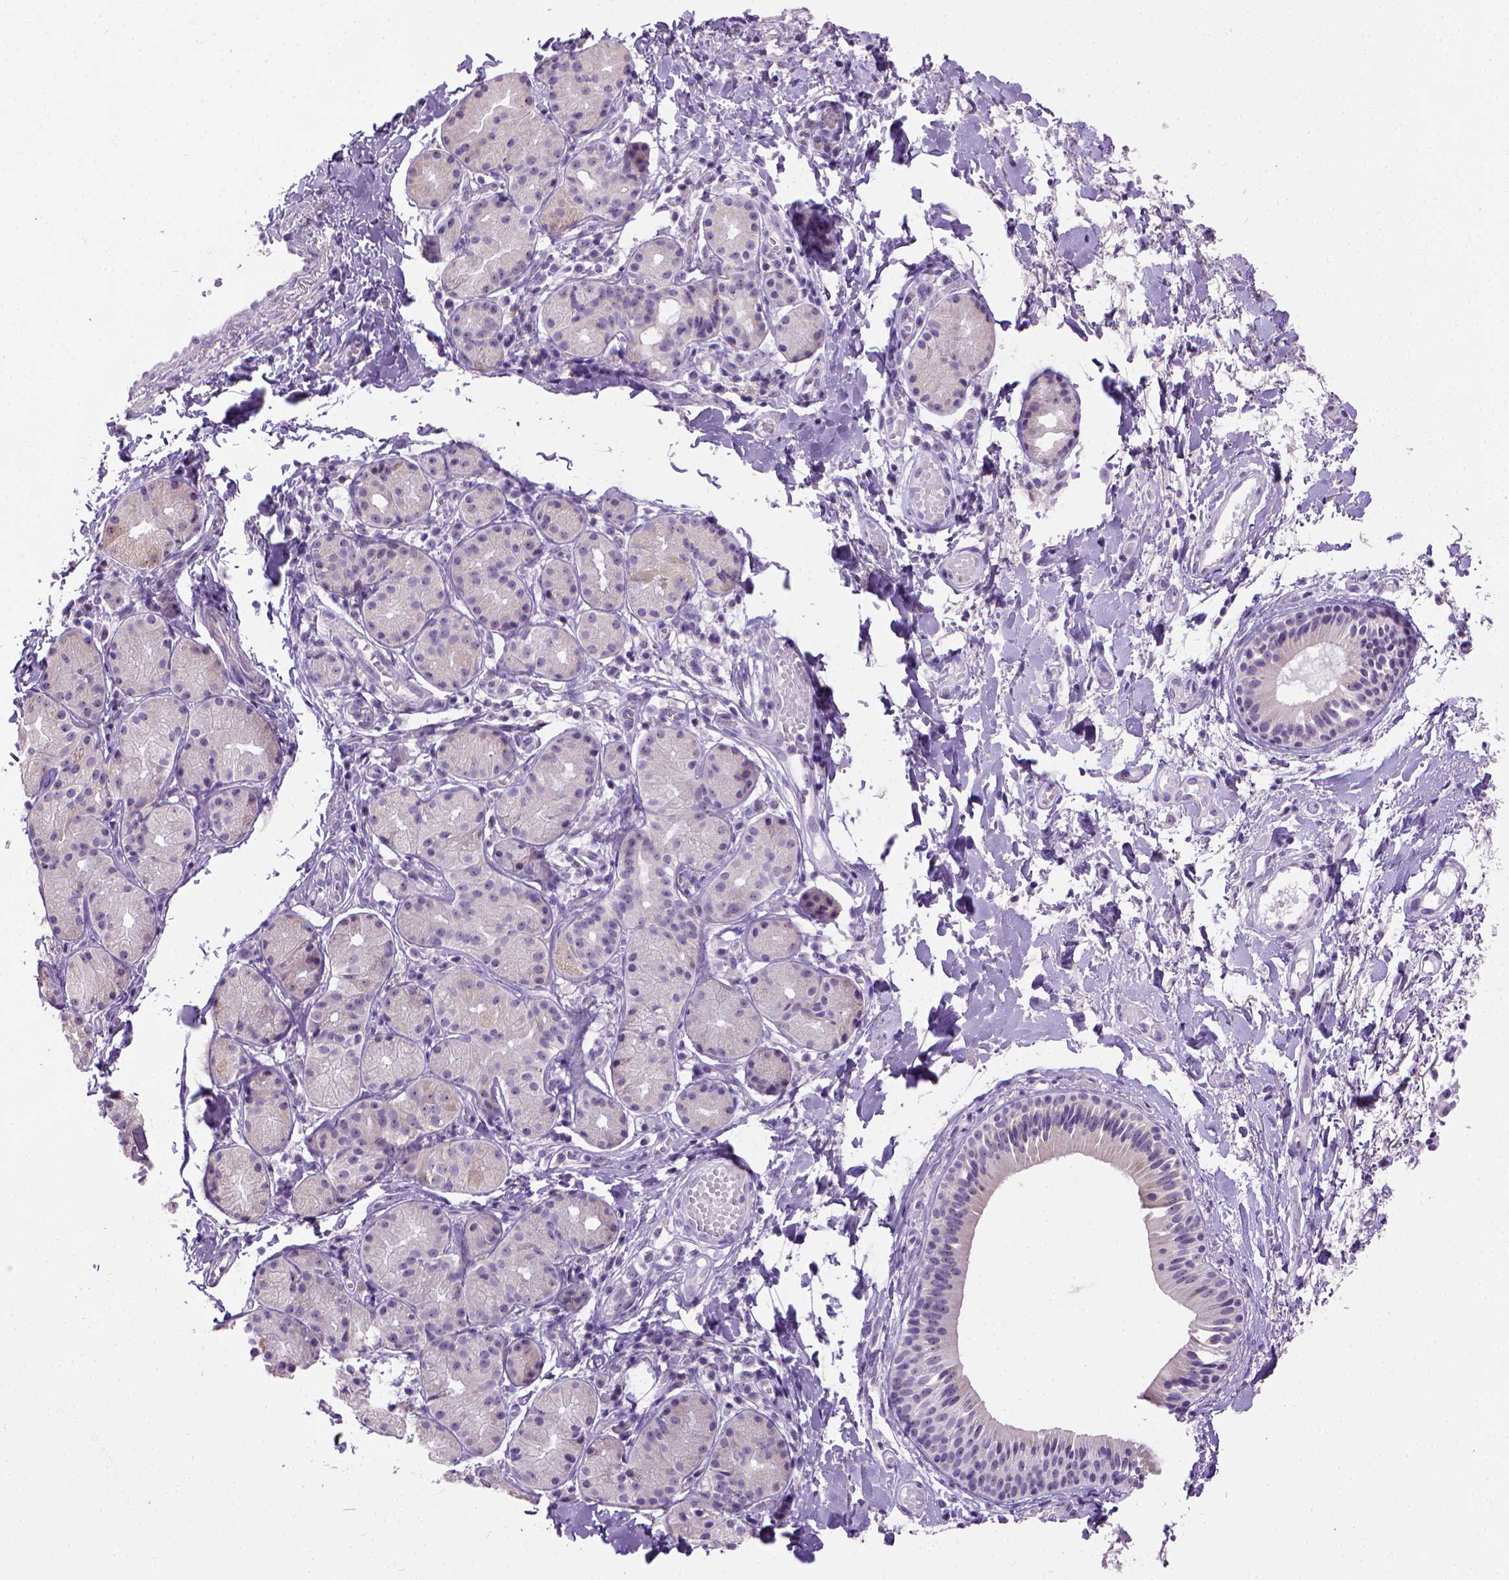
{"staining": {"intensity": "negative", "quantity": "none", "location": "none"}, "tissue": "nasopharynx", "cell_type": "Respiratory epithelial cells", "image_type": "normal", "snomed": [{"axis": "morphology", "description": "Normal tissue, NOS"}, {"axis": "morphology", "description": "Basal cell carcinoma"}, {"axis": "topography", "description": "Cartilage tissue"}, {"axis": "topography", "description": "Nasopharynx"}, {"axis": "topography", "description": "Oral tissue"}], "caption": "Immunohistochemical staining of benign human nasopharynx reveals no significant positivity in respiratory epithelial cells. Nuclei are stained in blue.", "gene": "UTP4", "patient": {"sex": "female", "age": 77}}